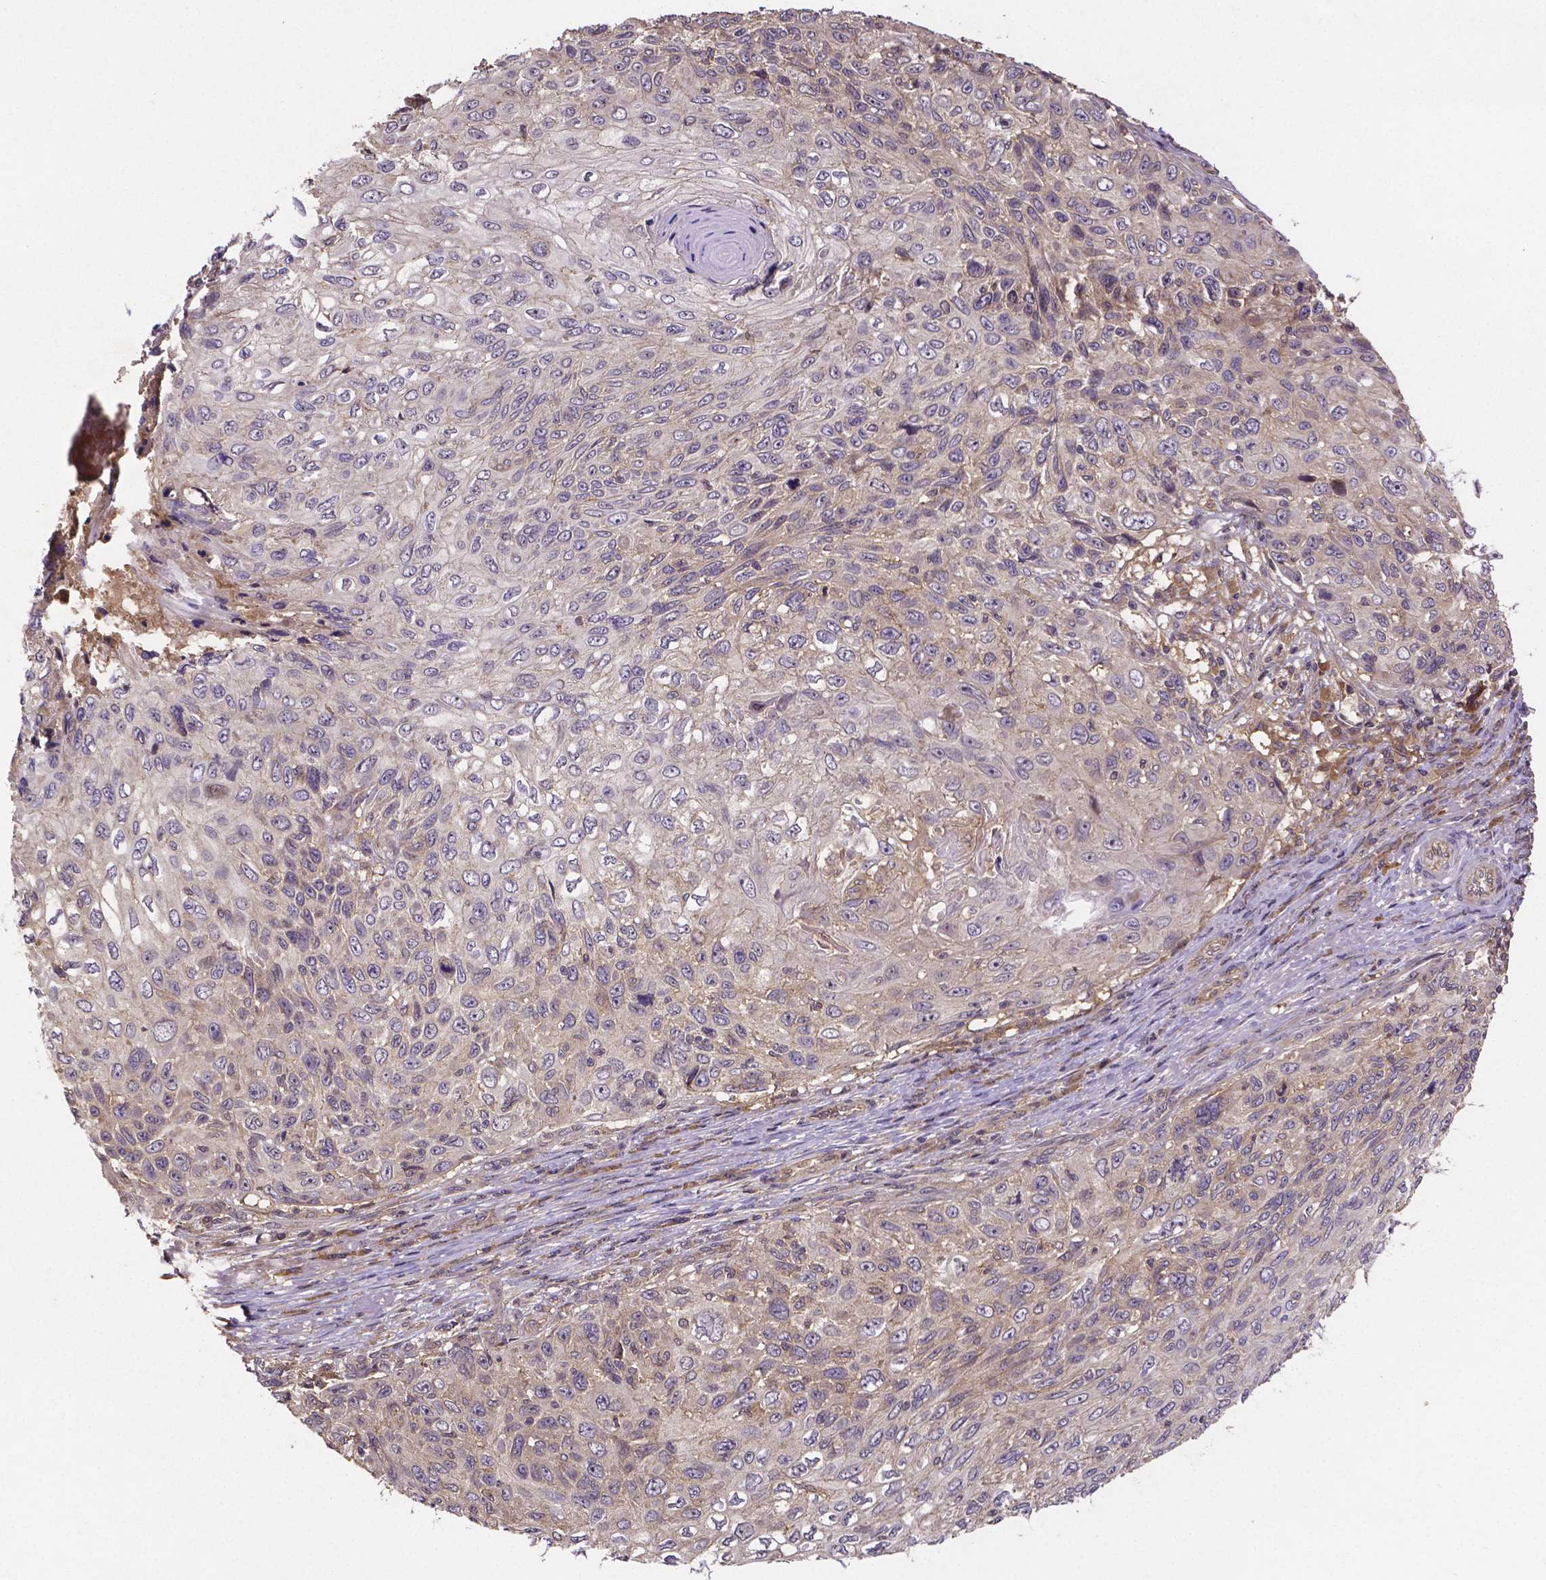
{"staining": {"intensity": "negative", "quantity": "none", "location": "none"}, "tissue": "skin cancer", "cell_type": "Tumor cells", "image_type": "cancer", "snomed": [{"axis": "morphology", "description": "Squamous cell carcinoma, NOS"}, {"axis": "topography", "description": "Skin"}], "caption": "This is an IHC histopathology image of skin cancer. There is no staining in tumor cells.", "gene": "RNF123", "patient": {"sex": "male", "age": 92}}